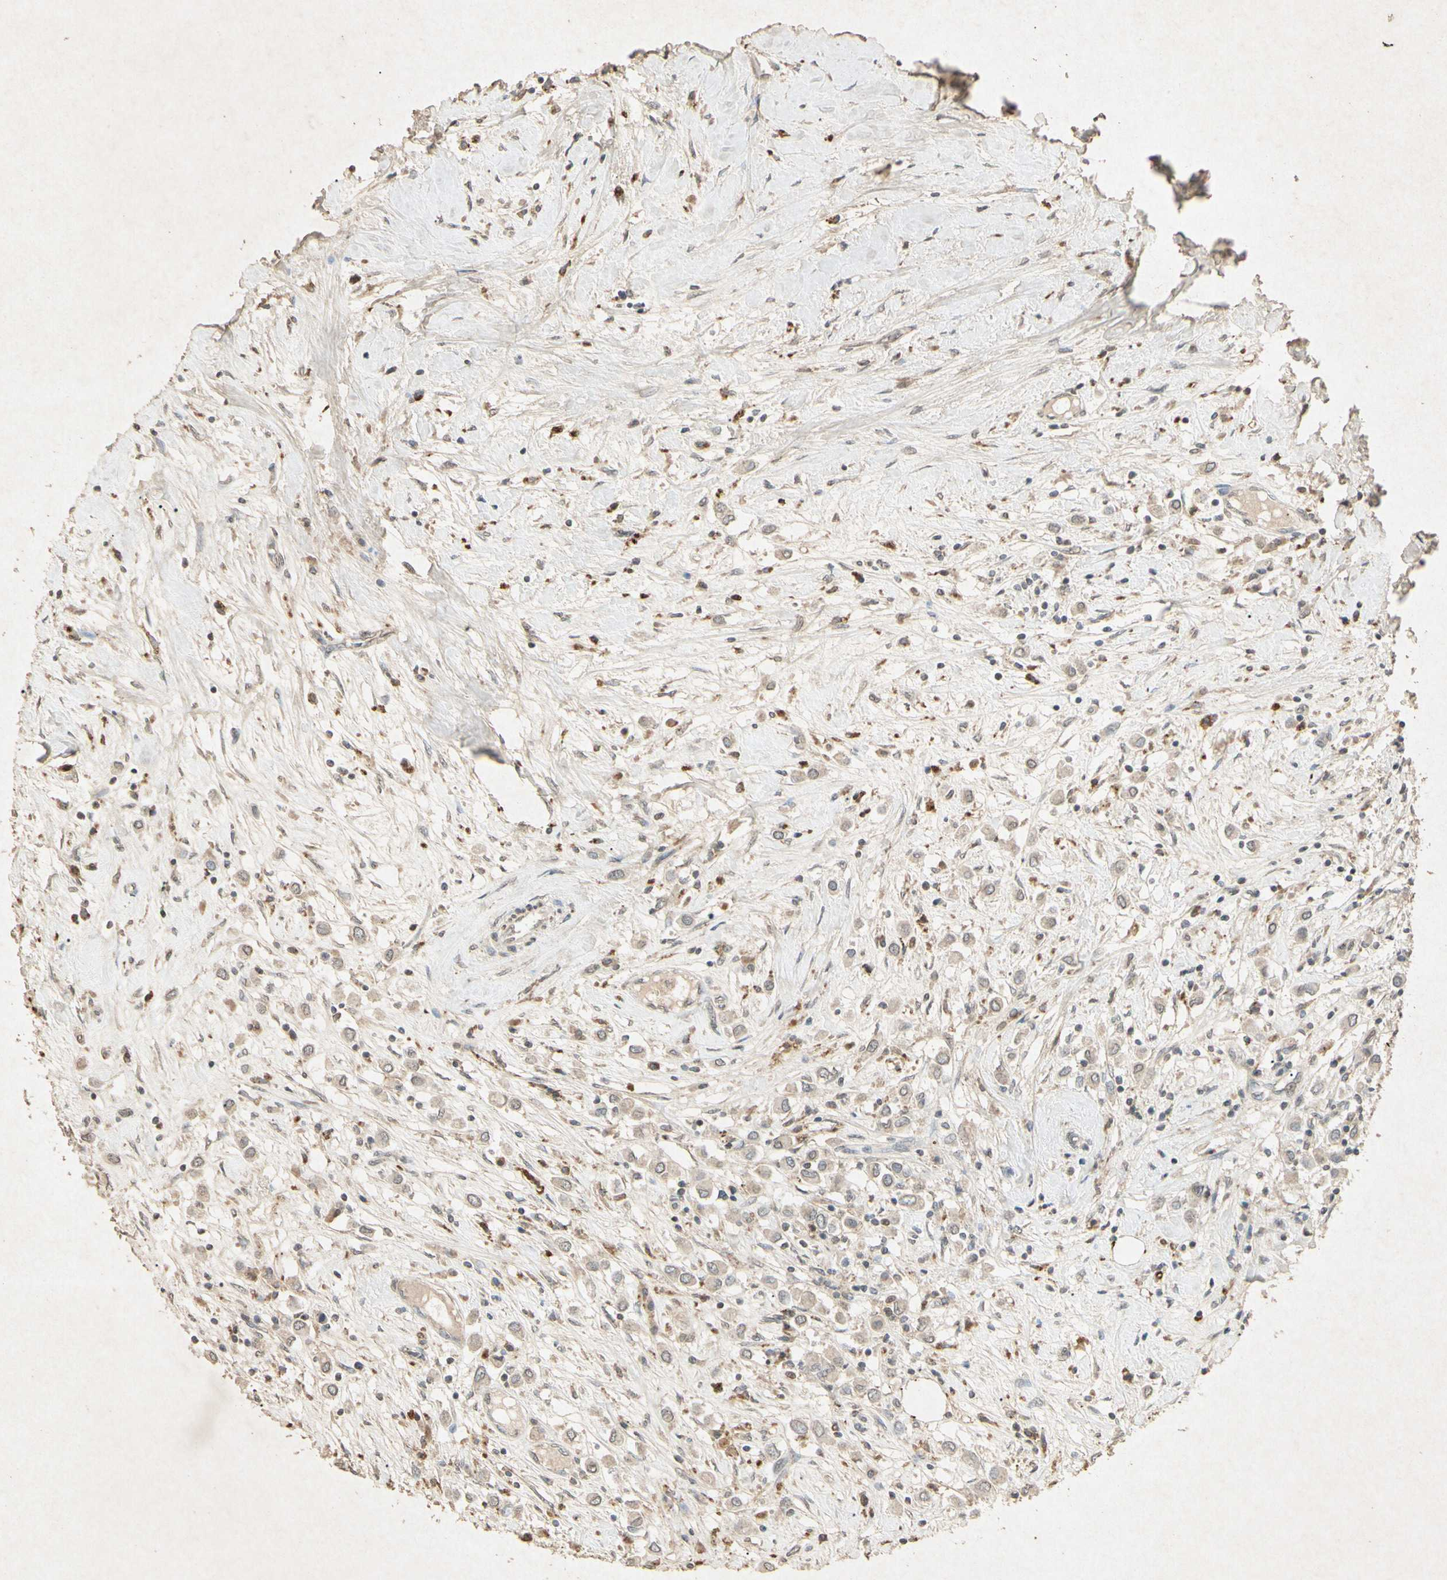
{"staining": {"intensity": "weak", "quantity": ">75%", "location": "cytoplasmic/membranous"}, "tissue": "breast cancer", "cell_type": "Tumor cells", "image_type": "cancer", "snomed": [{"axis": "morphology", "description": "Duct carcinoma"}, {"axis": "topography", "description": "Breast"}], "caption": "Tumor cells display low levels of weak cytoplasmic/membranous positivity in approximately >75% of cells in human invasive ductal carcinoma (breast).", "gene": "MSRB1", "patient": {"sex": "female", "age": 61}}